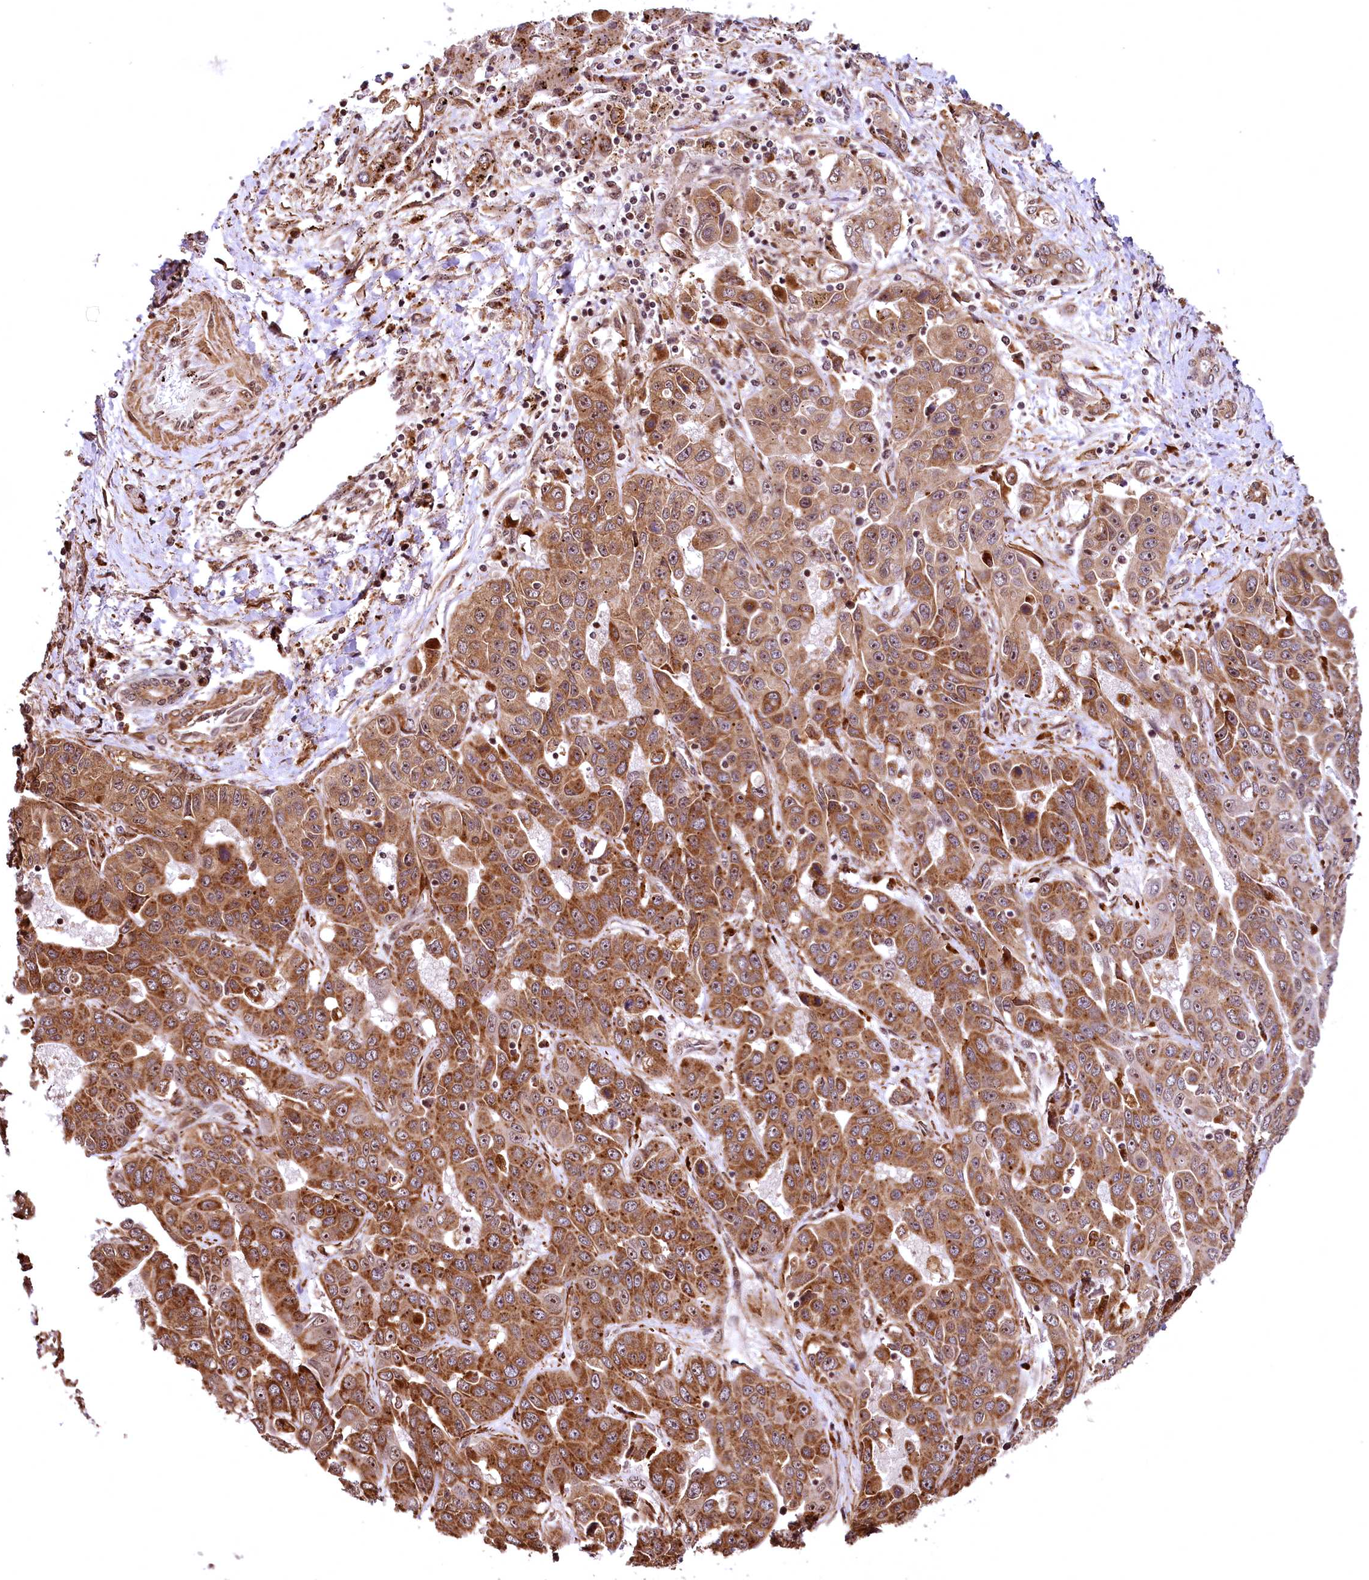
{"staining": {"intensity": "moderate", "quantity": ">75%", "location": "cytoplasmic/membranous,nuclear"}, "tissue": "liver cancer", "cell_type": "Tumor cells", "image_type": "cancer", "snomed": [{"axis": "morphology", "description": "Cholangiocarcinoma"}, {"axis": "topography", "description": "Liver"}], "caption": "Liver cholangiocarcinoma was stained to show a protein in brown. There is medium levels of moderate cytoplasmic/membranous and nuclear staining in approximately >75% of tumor cells.", "gene": "PDS5B", "patient": {"sex": "female", "age": 52}}